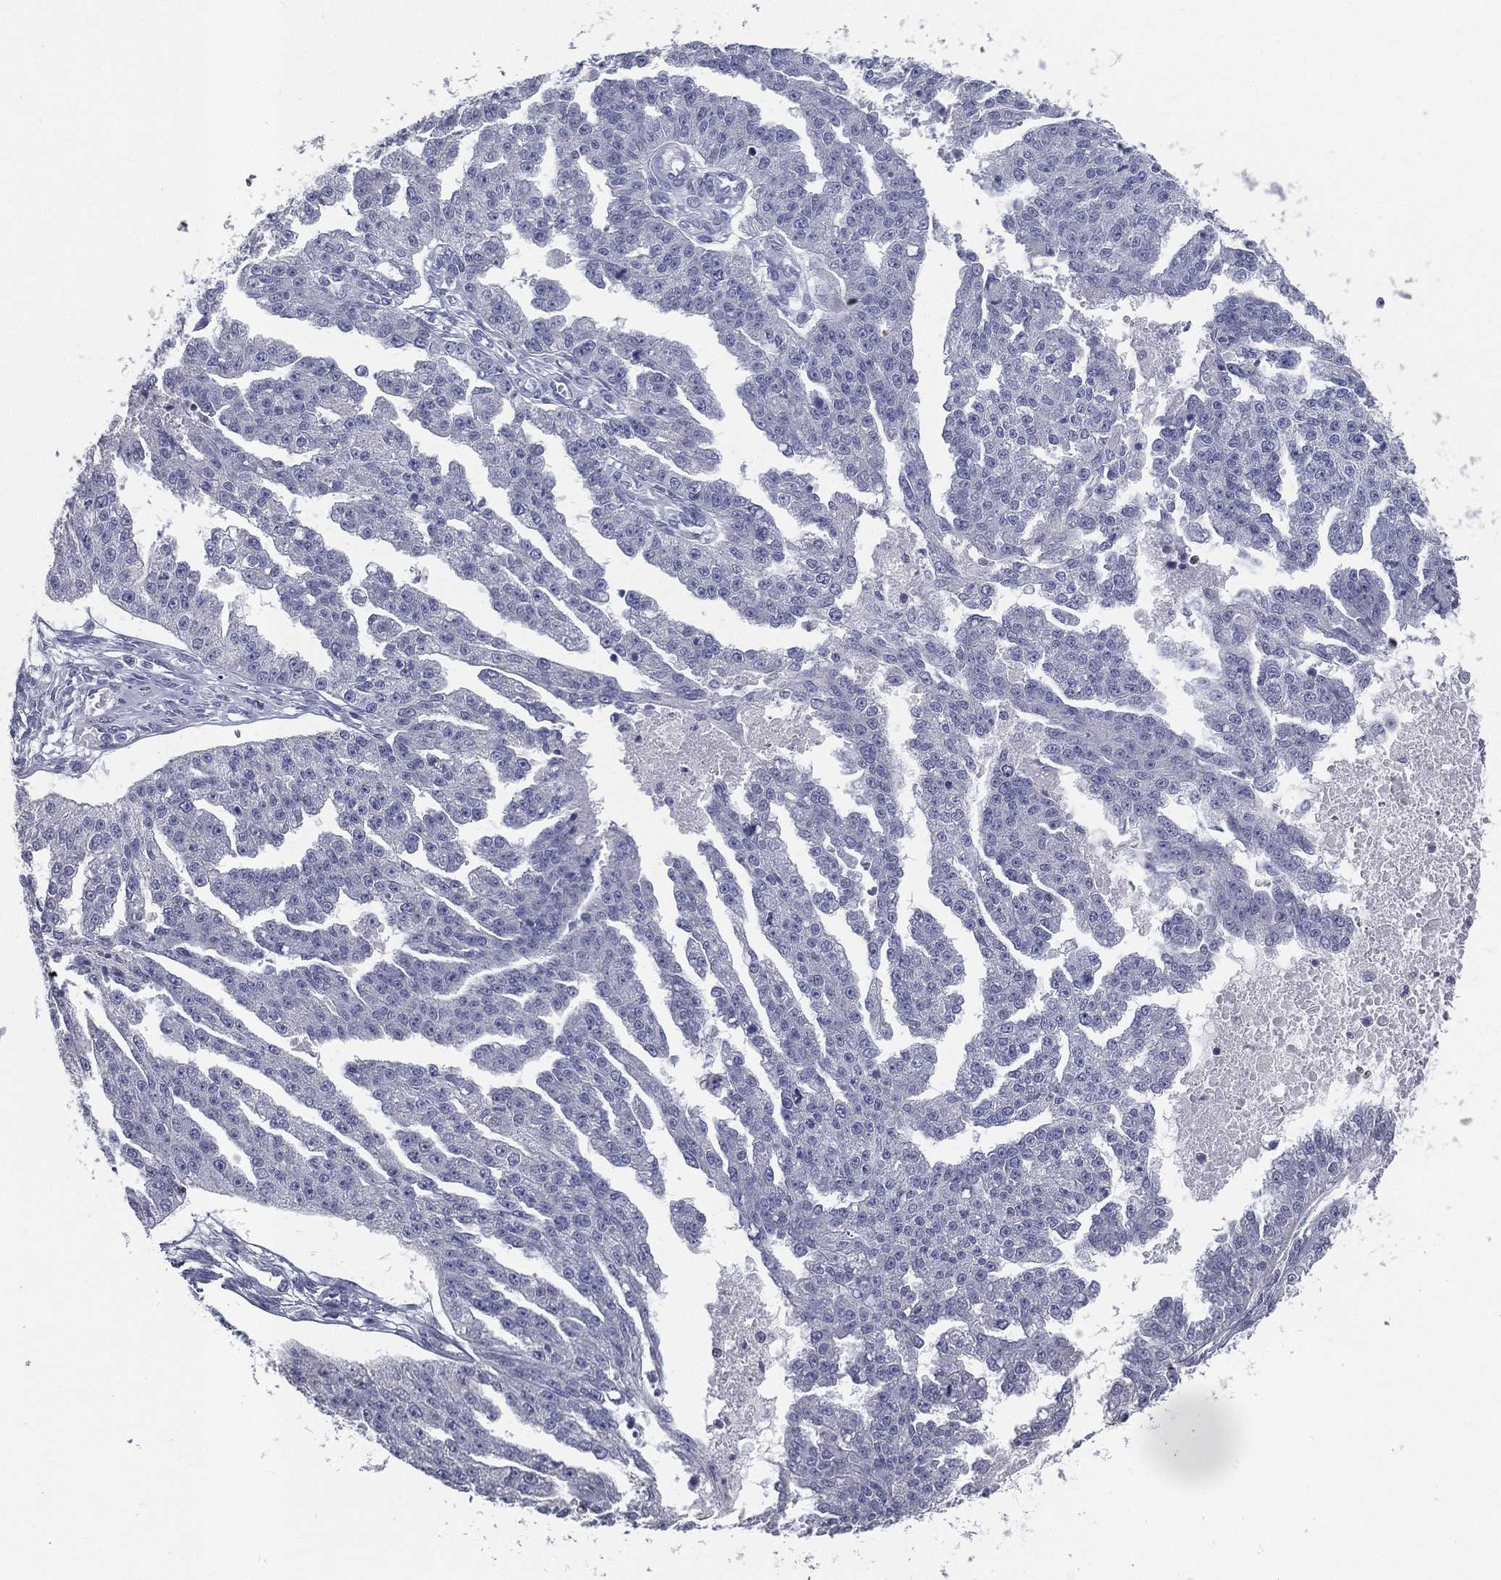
{"staining": {"intensity": "negative", "quantity": "none", "location": "none"}, "tissue": "ovarian cancer", "cell_type": "Tumor cells", "image_type": "cancer", "snomed": [{"axis": "morphology", "description": "Cystadenocarcinoma, serous, NOS"}, {"axis": "topography", "description": "Ovary"}], "caption": "An image of ovarian cancer (serous cystadenocarcinoma) stained for a protein demonstrates no brown staining in tumor cells.", "gene": "PYHIN1", "patient": {"sex": "female", "age": 58}}